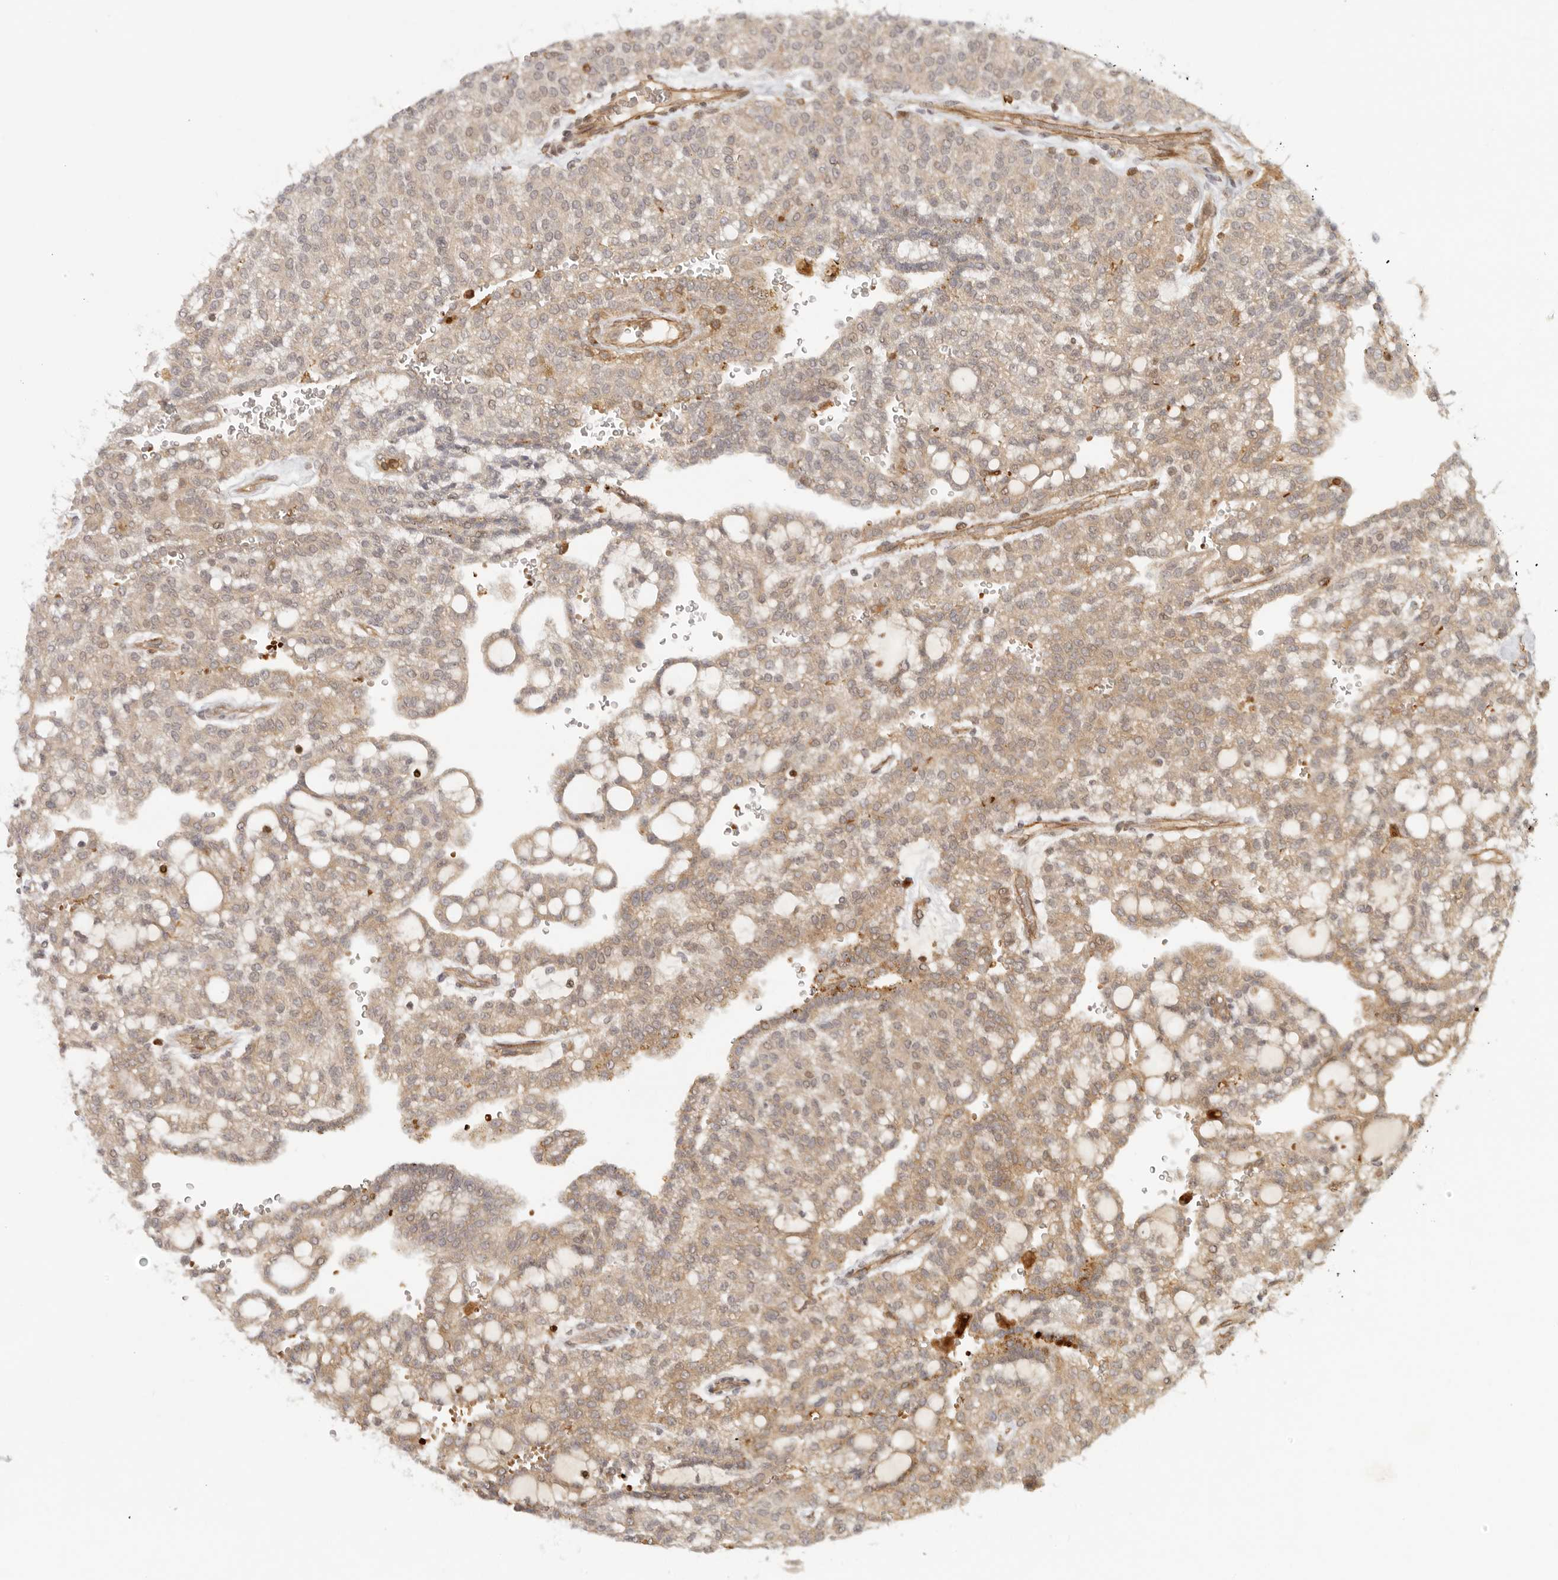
{"staining": {"intensity": "moderate", "quantity": ">75%", "location": "cytoplasmic/membranous"}, "tissue": "renal cancer", "cell_type": "Tumor cells", "image_type": "cancer", "snomed": [{"axis": "morphology", "description": "Adenocarcinoma, NOS"}, {"axis": "topography", "description": "Kidney"}], "caption": "This is an image of immunohistochemistry staining of adenocarcinoma (renal), which shows moderate expression in the cytoplasmic/membranous of tumor cells.", "gene": "AHDC1", "patient": {"sex": "male", "age": 63}}